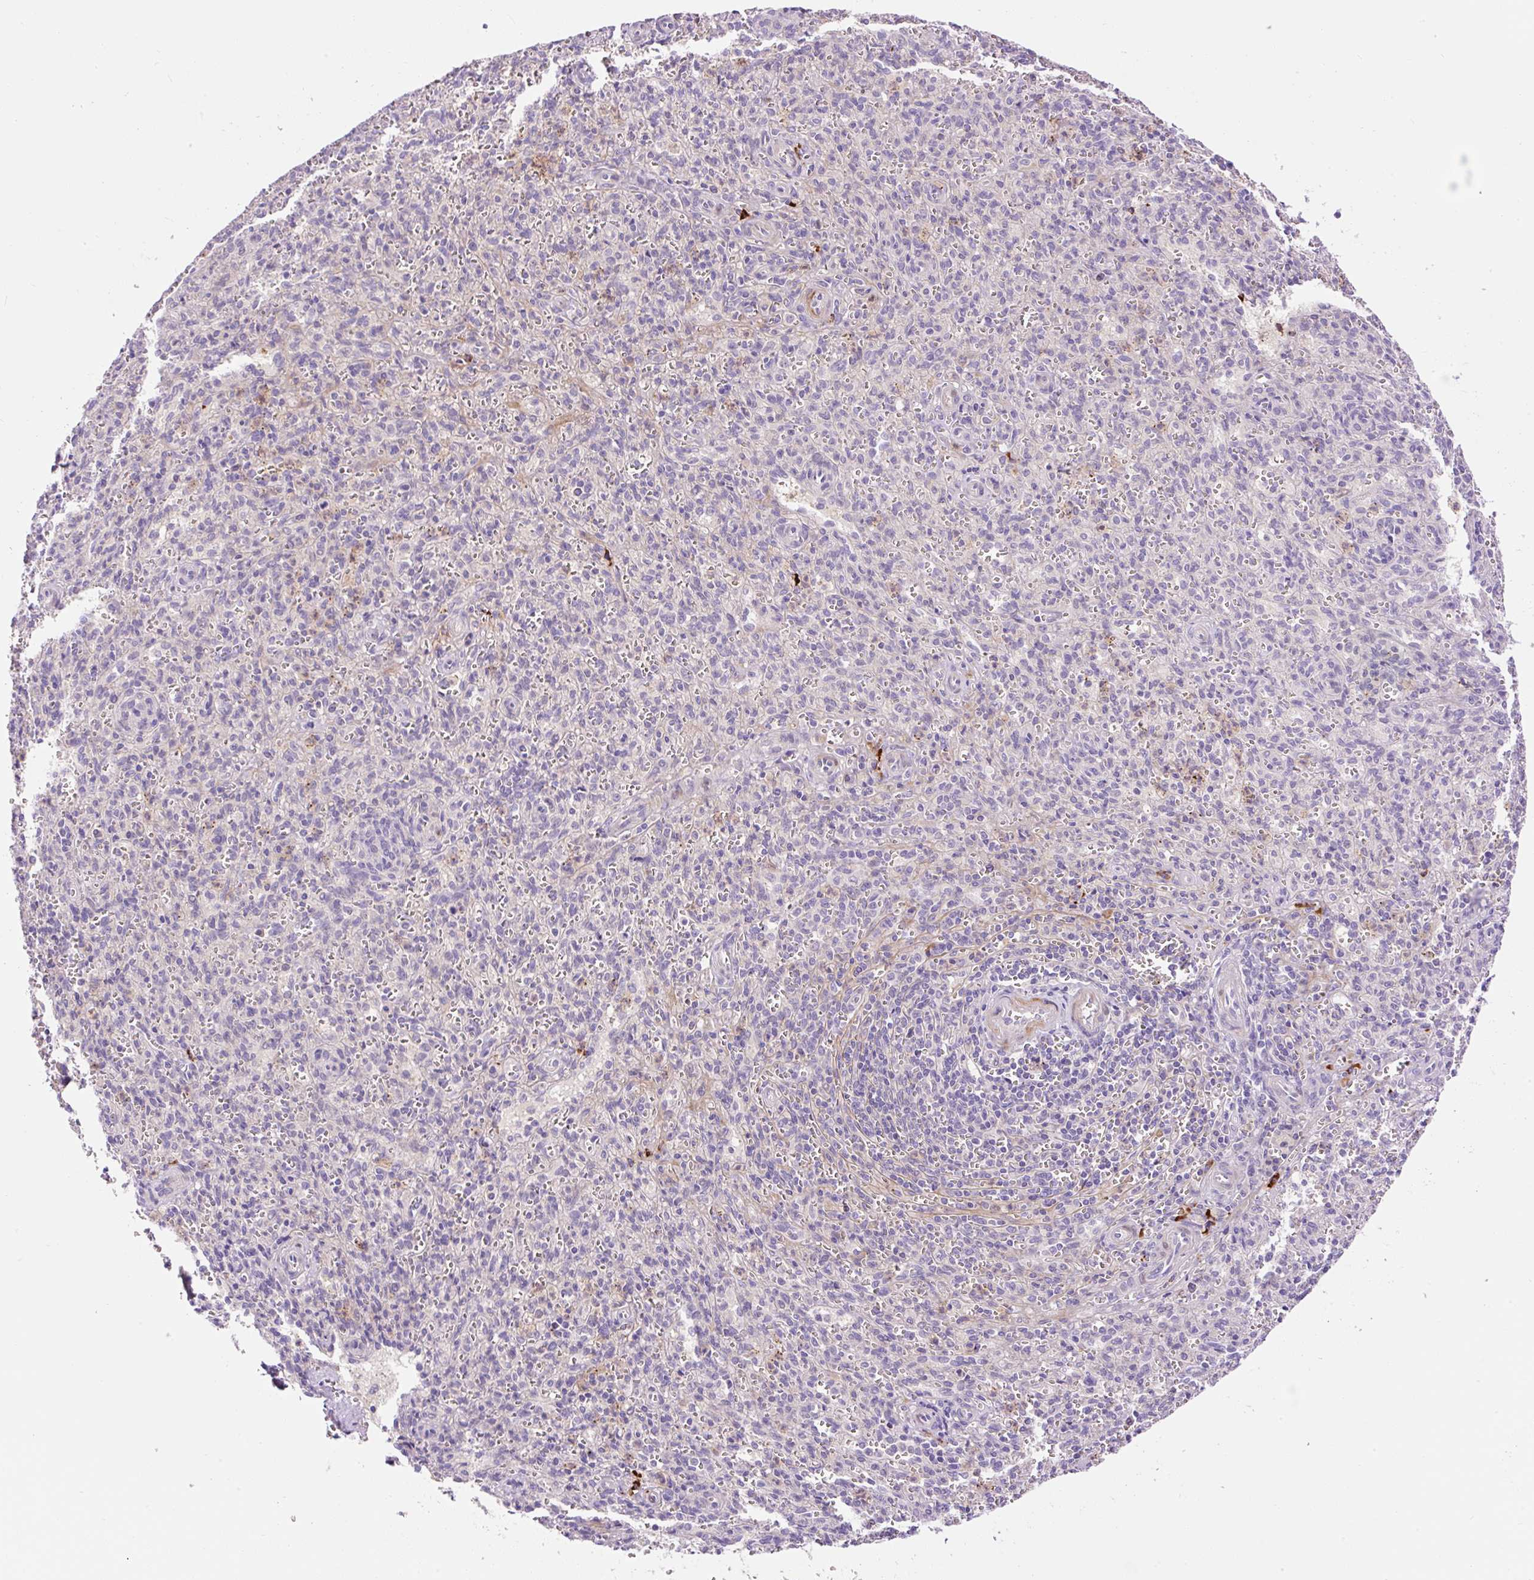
{"staining": {"intensity": "negative", "quantity": "none", "location": "none"}, "tissue": "spleen", "cell_type": "Cells in red pulp", "image_type": "normal", "snomed": [{"axis": "morphology", "description": "Normal tissue, NOS"}, {"axis": "topography", "description": "Spleen"}], "caption": "This is an IHC photomicrograph of benign human spleen. There is no staining in cells in red pulp.", "gene": "LHFPL5", "patient": {"sex": "female", "age": 26}}